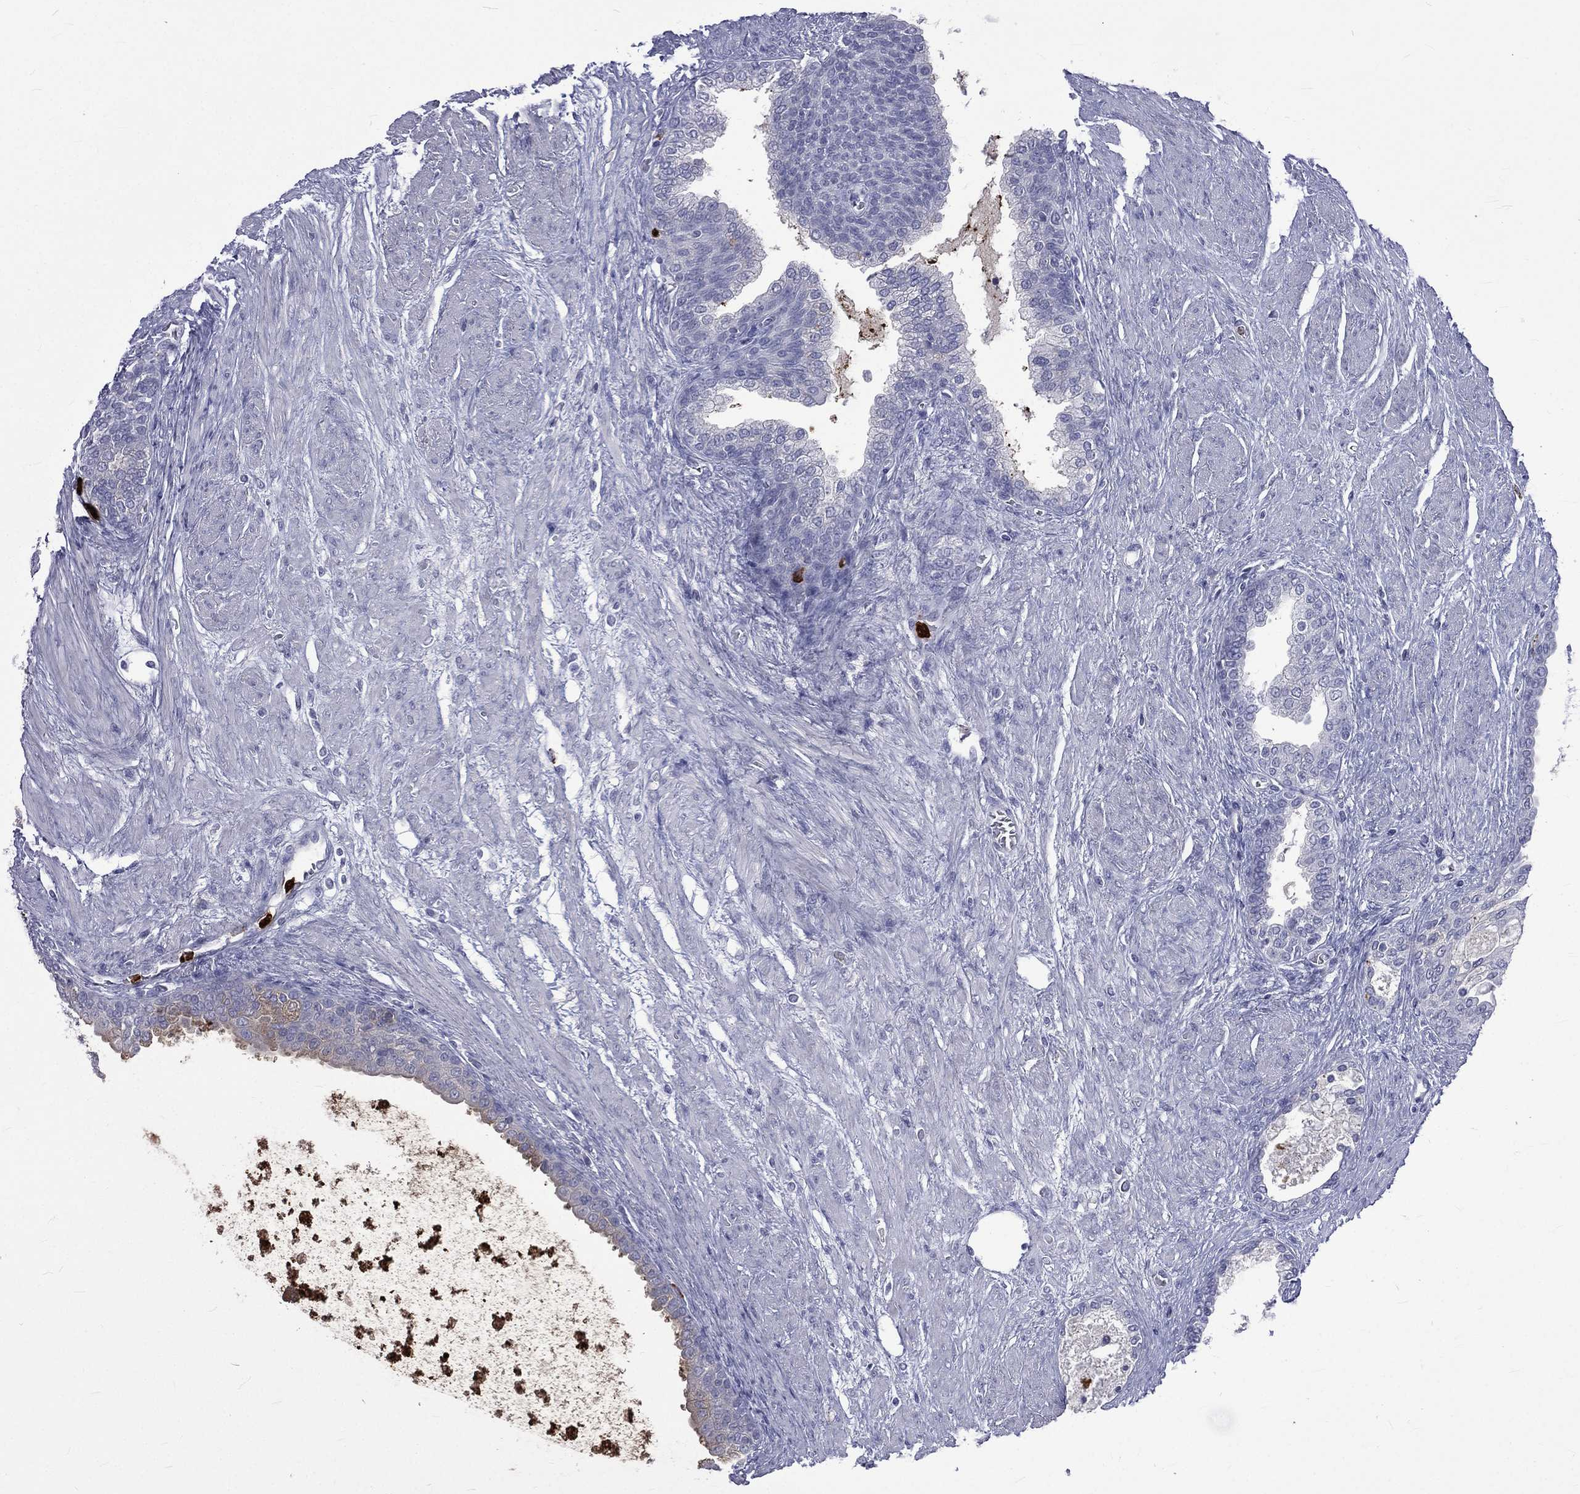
{"staining": {"intensity": "negative", "quantity": "none", "location": "none"}, "tissue": "prostate cancer", "cell_type": "Tumor cells", "image_type": "cancer", "snomed": [{"axis": "morphology", "description": "Adenocarcinoma, NOS"}, {"axis": "topography", "description": "Prostate and seminal vesicle, NOS"}, {"axis": "topography", "description": "Prostate"}], "caption": "DAB immunohistochemical staining of human prostate adenocarcinoma exhibits no significant expression in tumor cells.", "gene": "ELANE", "patient": {"sex": "male", "age": 62}}